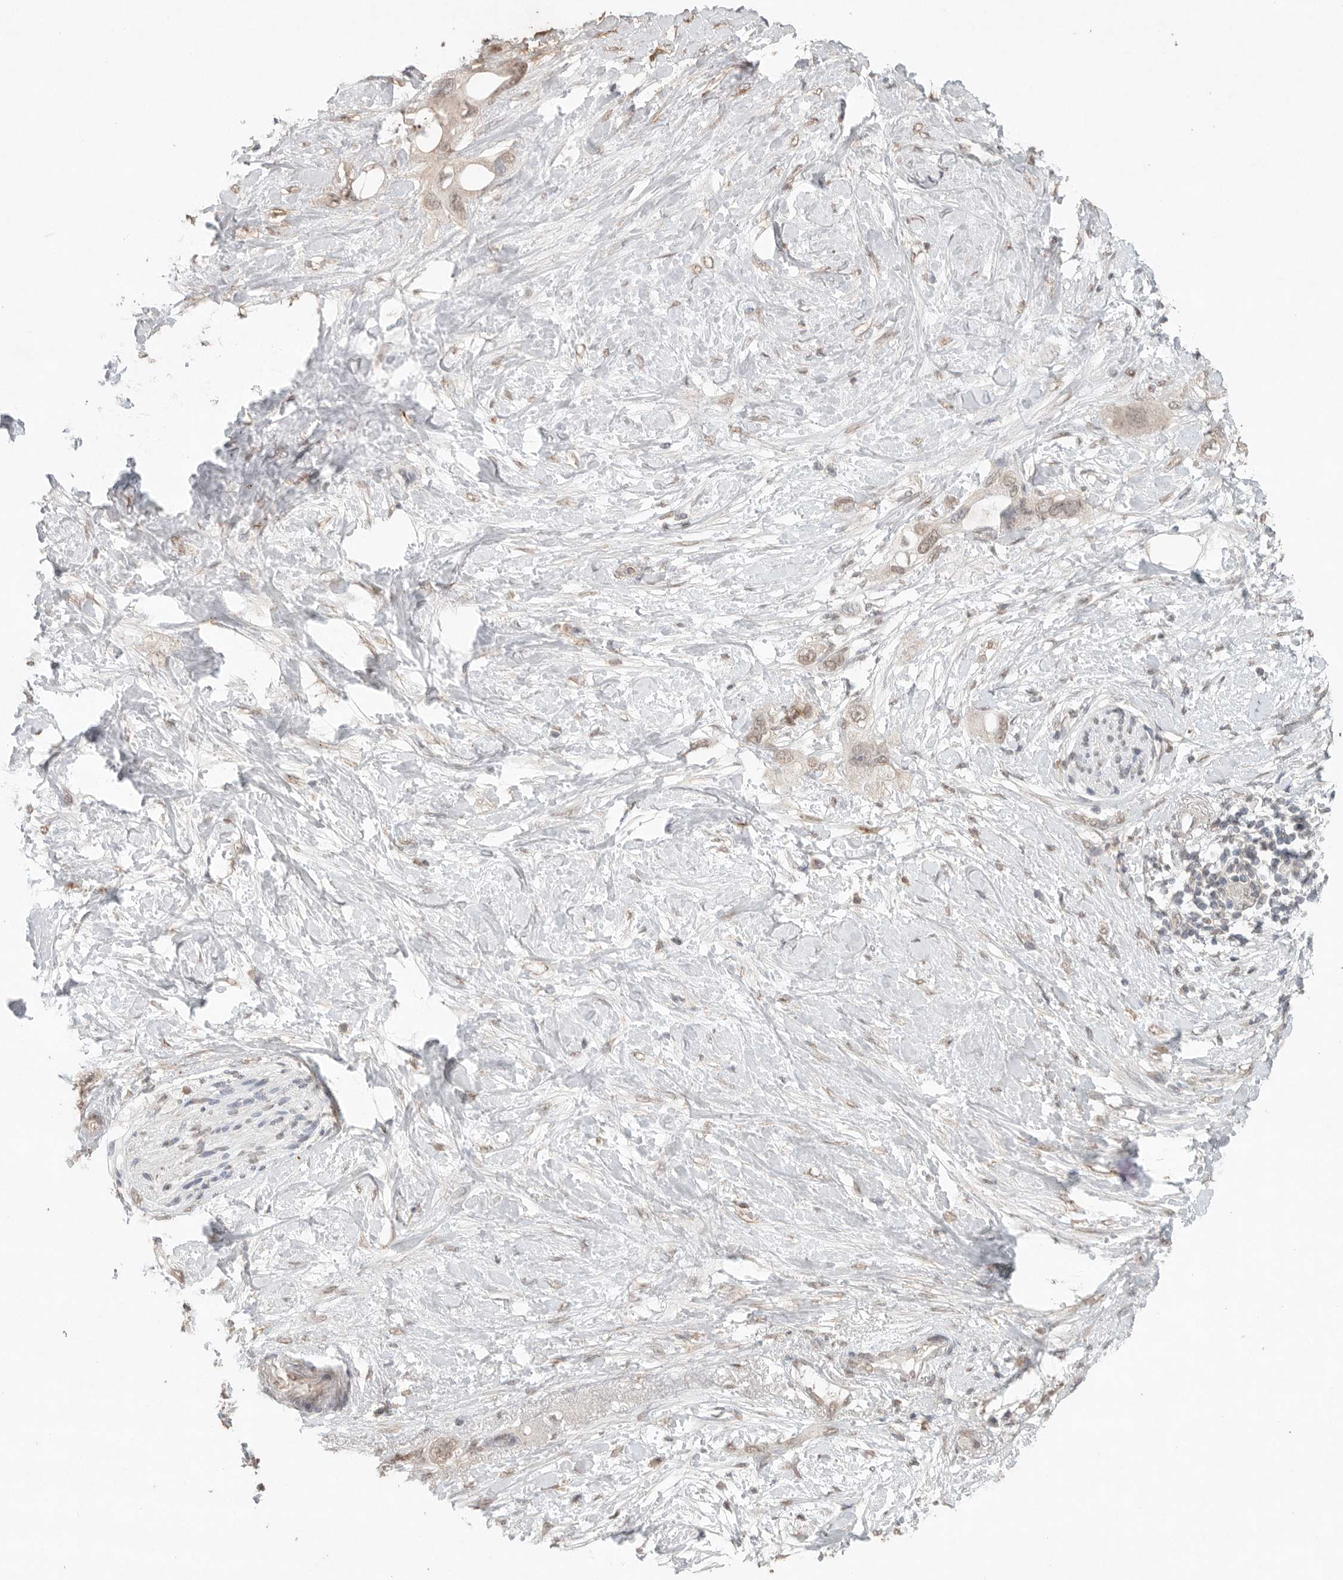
{"staining": {"intensity": "weak", "quantity": ">75%", "location": "nuclear"}, "tissue": "pancreatic cancer", "cell_type": "Tumor cells", "image_type": "cancer", "snomed": [{"axis": "morphology", "description": "Adenocarcinoma, NOS"}, {"axis": "topography", "description": "Pancreas"}], "caption": "Pancreatic cancer (adenocarcinoma) was stained to show a protein in brown. There is low levels of weak nuclear staining in approximately >75% of tumor cells.", "gene": "KLK5", "patient": {"sex": "female", "age": 56}}